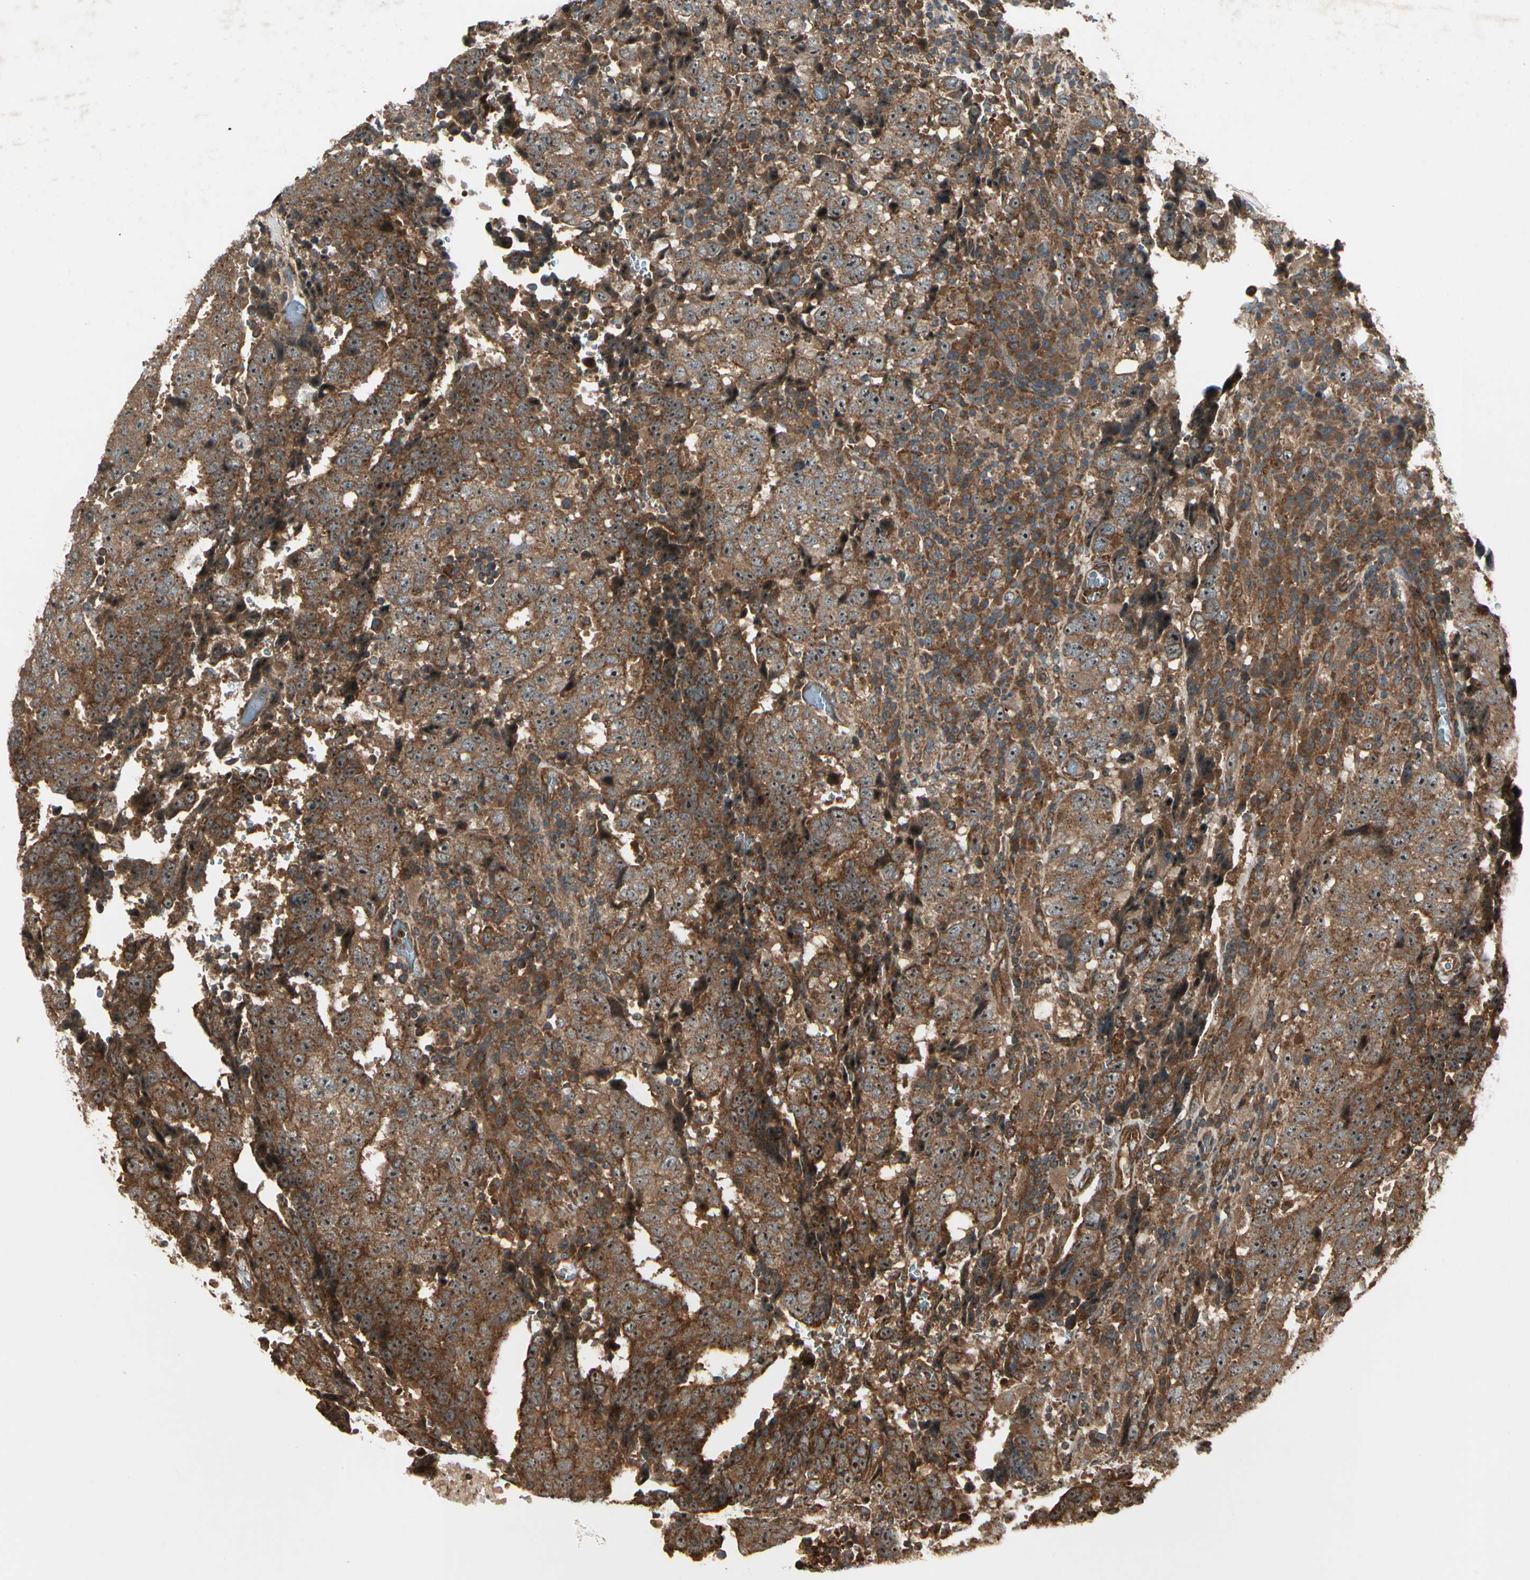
{"staining": {"intensity": "strong", "quantity": ">75%", "location": "cytoplasmic/membranous"}, "tissue": "testis cancer", "cell_type": "Tumor cells", "image_type": "cancer", "snomed": [{"axis": "morphology", "description": "Necrosis, NOS"}, {"axis": "morphology", "description": "Carcinoma, Embryonal, NOS"}, {"axis": "topography", "description": "Testis"}], "caption": "The micrograph reveals a brown stain indicating the presence of a protein in the cytoplasmic/membranous of tumor cells in embryonal carcinoma (testis).", "gene": "FKBP15", "patient": {"sex": "male", "age": 19}}